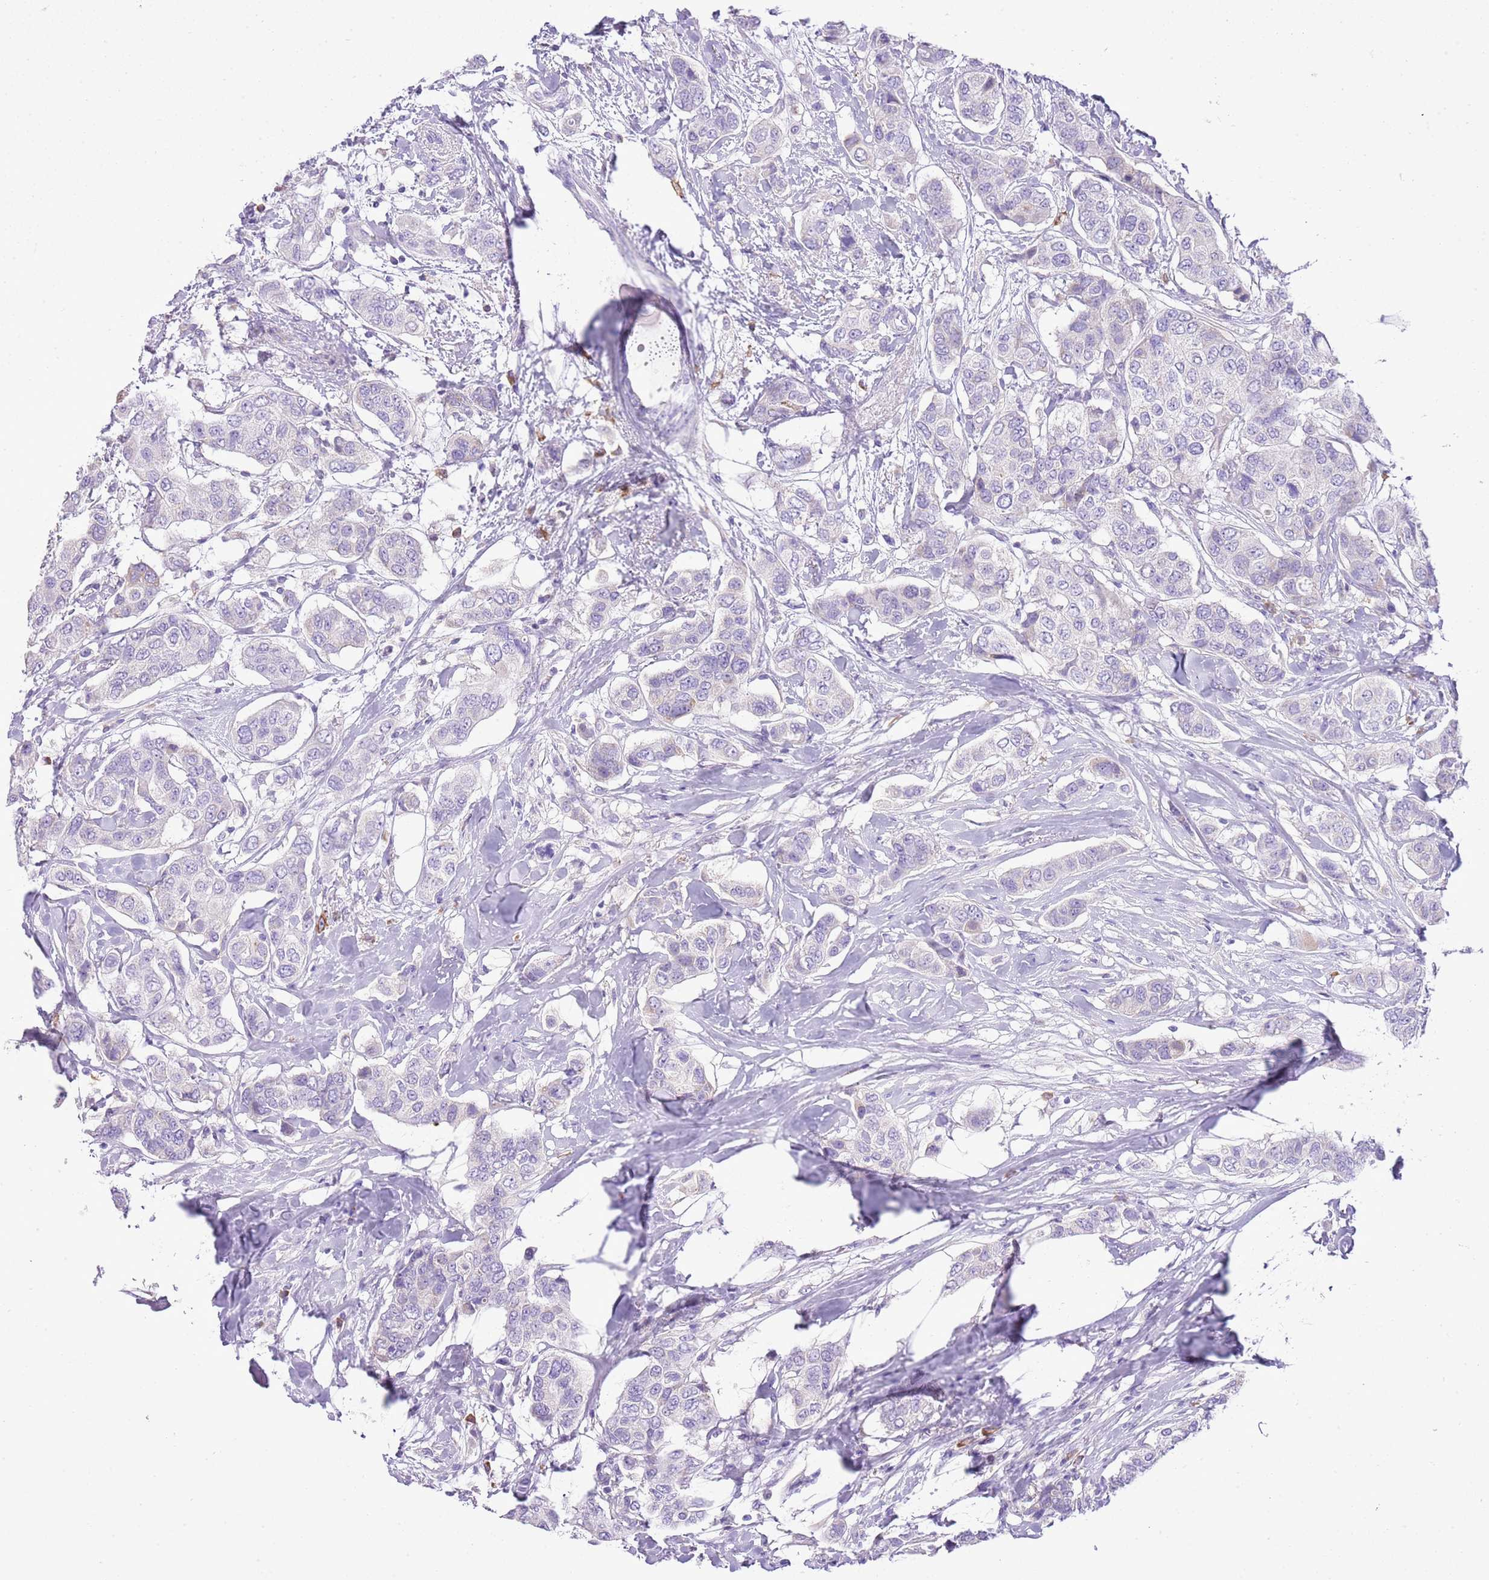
{"staining": {"intensity": "negative", "quantity": "none", "location": "none"}, "tissue": "breast cancer", "cell_type": "Tumor cells", "image_type": "cancer", "snomed": [{"axis": "morphology", "description": "Lobular carcinoma"}, {"axis": "topography", "description": "Breast"}], "caption": "The micrograph shows no significant expression in tumor cells of breast cancer. (IHC, brightfield microscopy, high magnification).", "gene": "AAR2", "patient": {"sex": "female", "age": 51}}